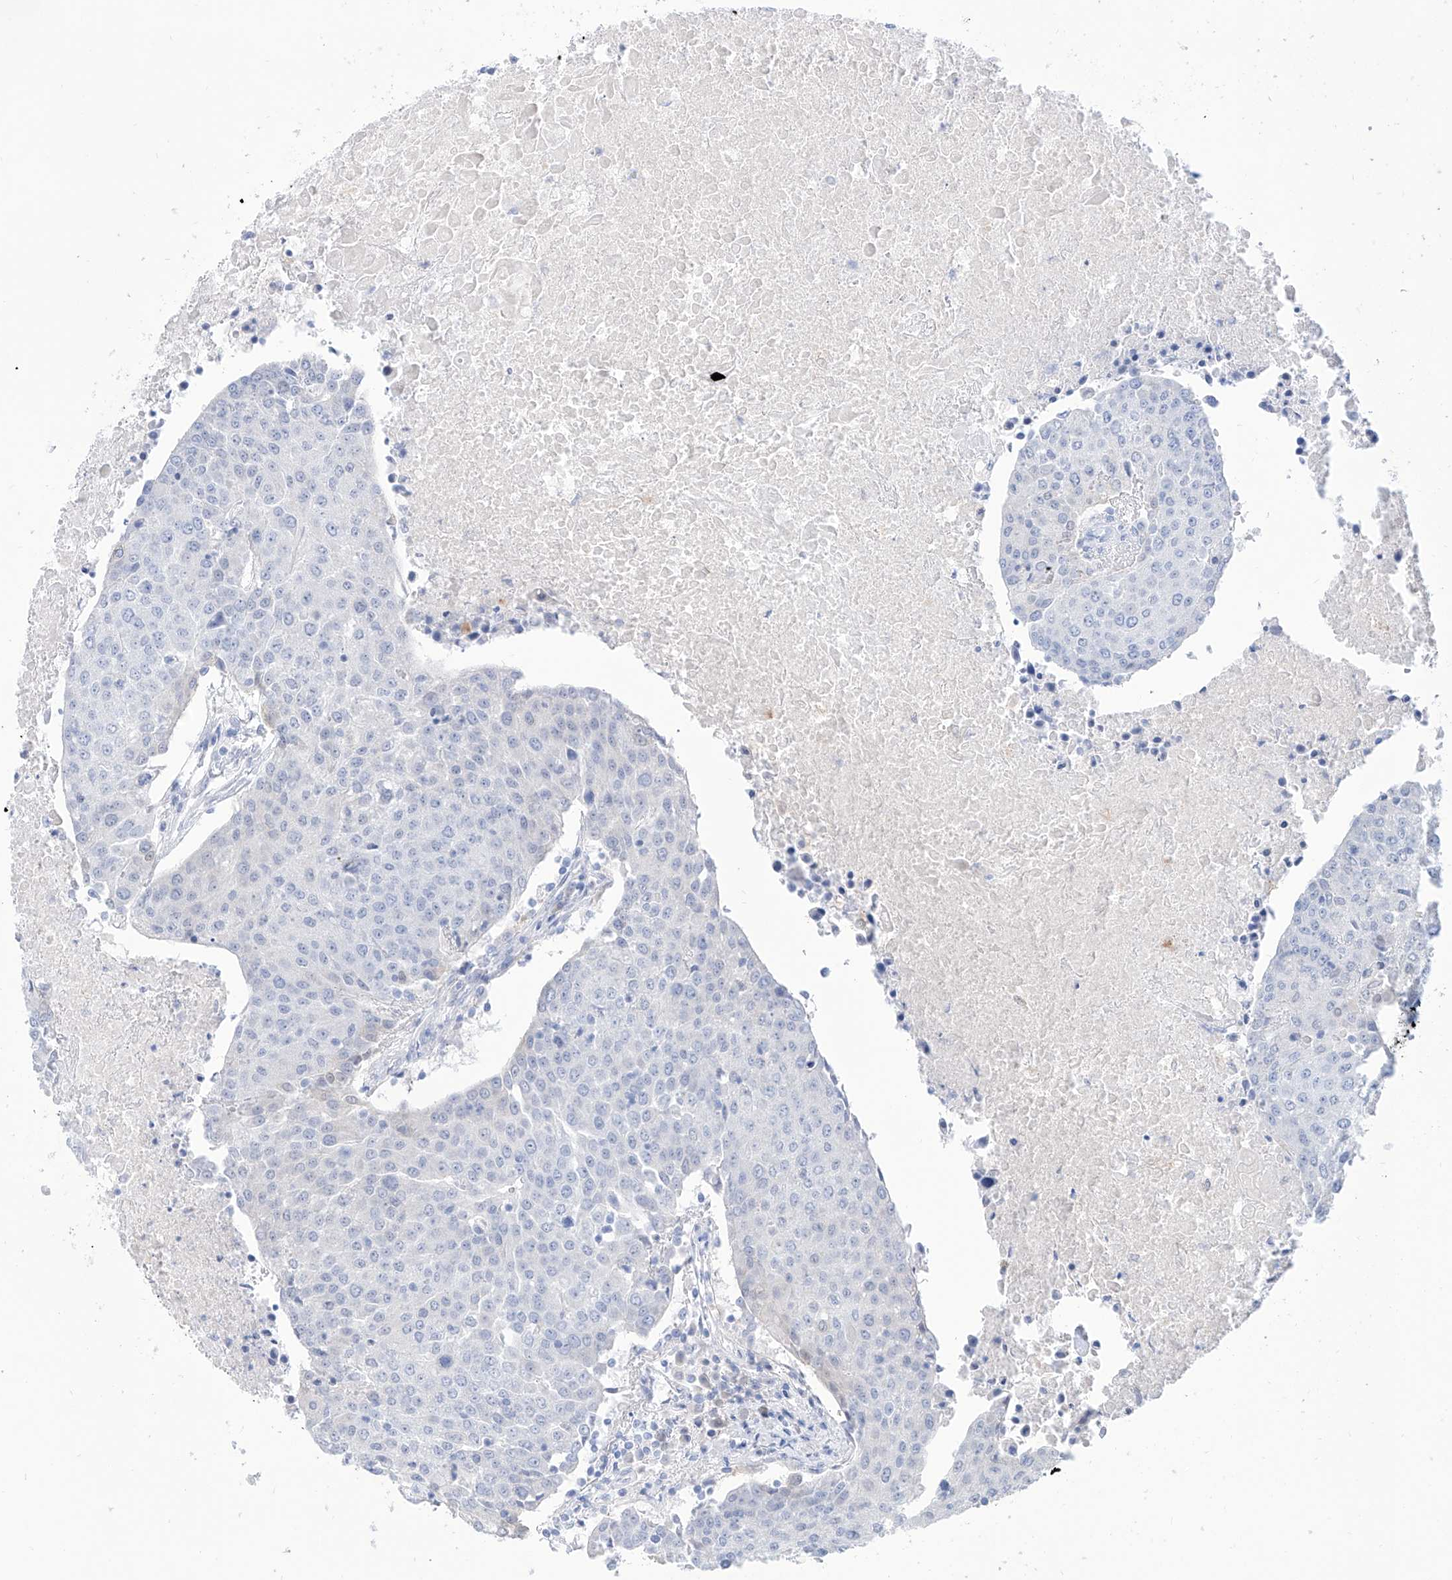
{"staining": {"intensity": "negative", "quantity": "none", "location": "none"}, "tissue": "urothelial cancer", "cell_type": "Tumor cells", "image_type": "cancer", "snomed": [{"axis": "morphology", "description": "Urothelial carcinoma, High grade"}, {"axis": "topography", "description": "Urinary bladder"}], "caption": "High-grade urothelial carcinoma stained for a protein using immunohistochemistry (IHC) shows no positivity tumor cells.", "gene": "PDXK", "patient": {"sex": "female", "age": 85}}